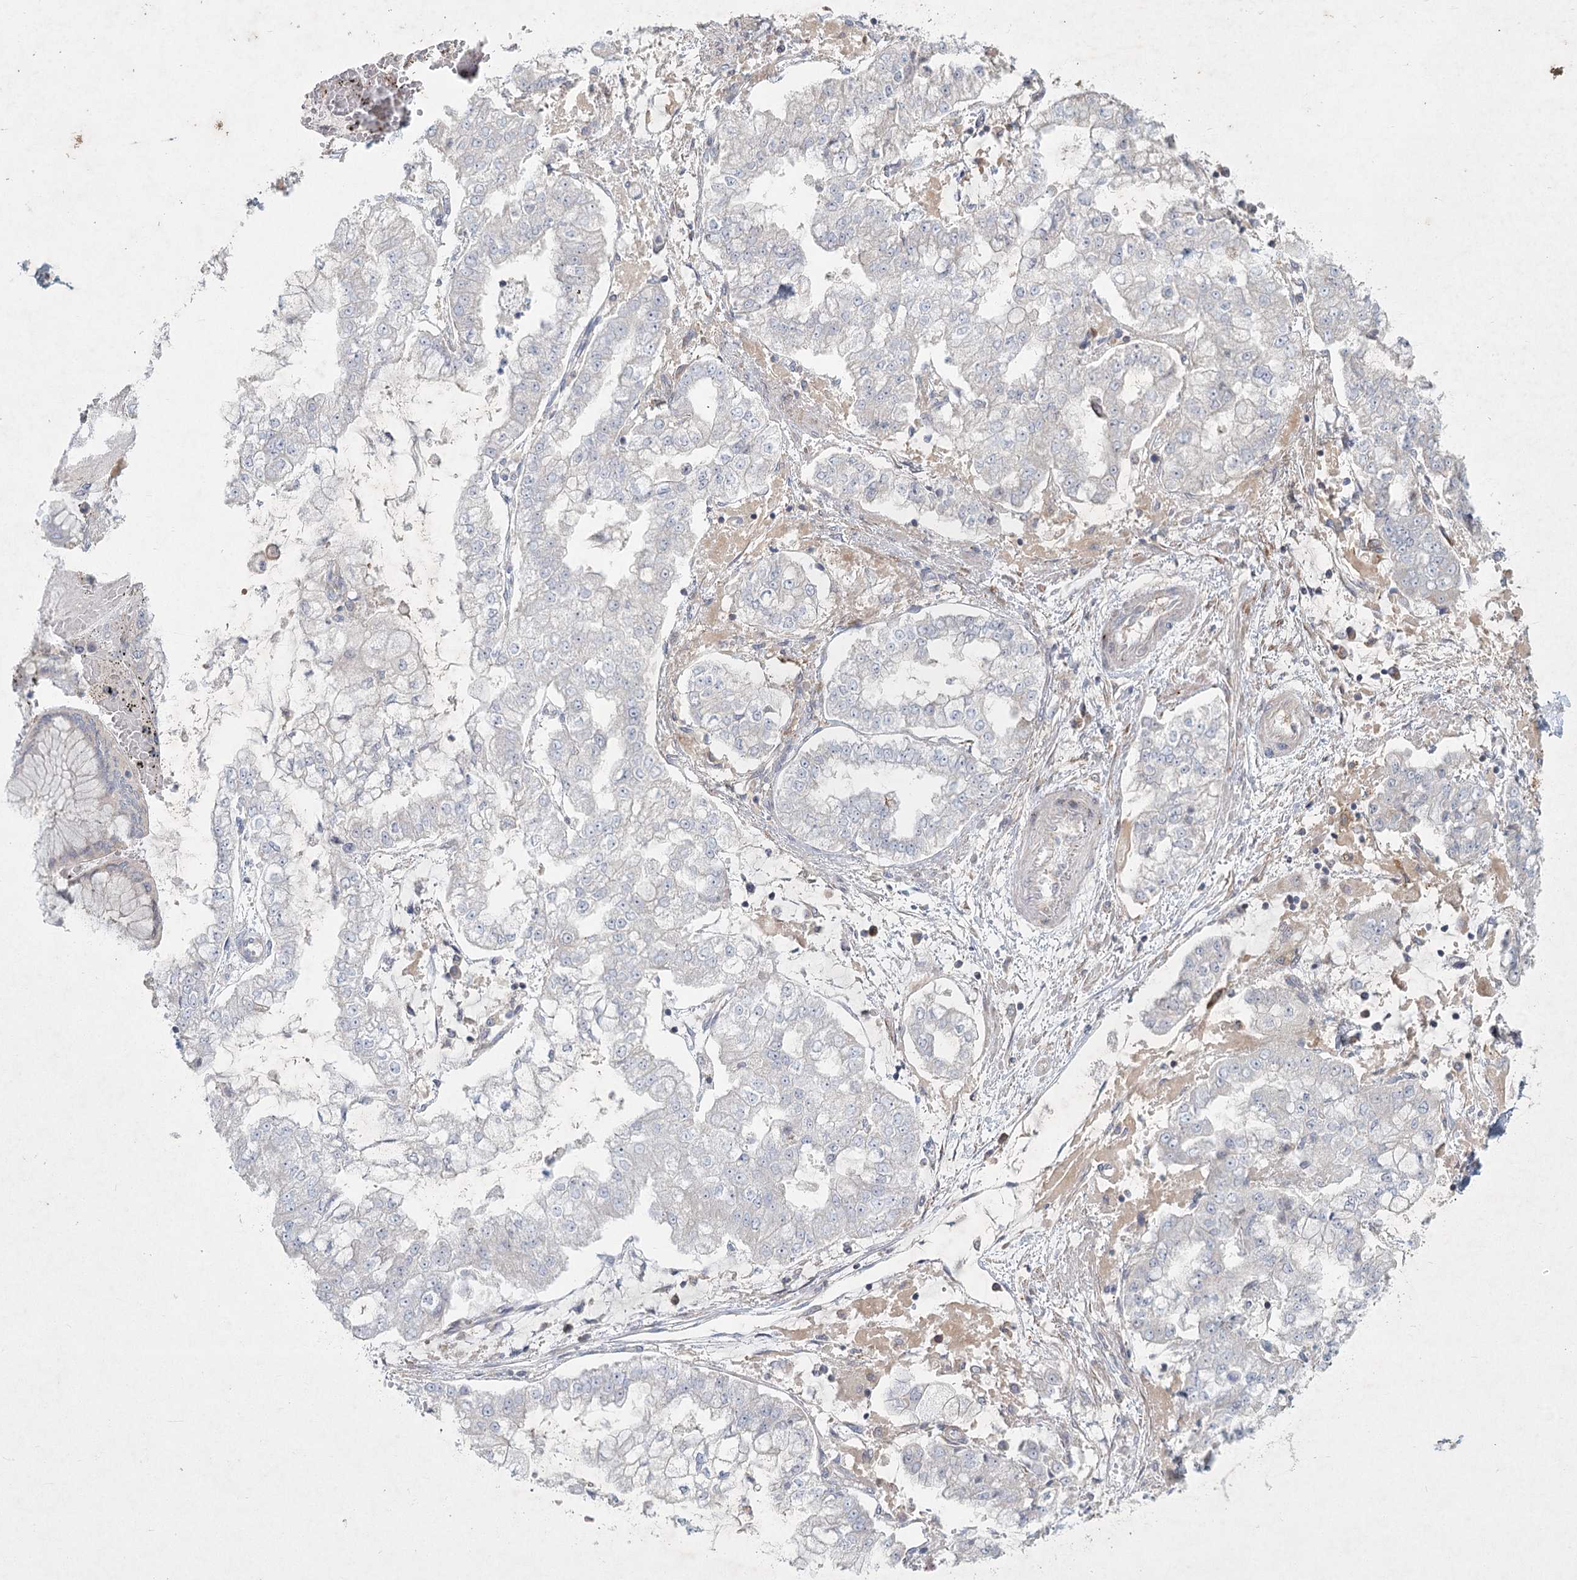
{"staining": {"intensity": "negative", "quantity": "none", "location": "none"}, "tissue": "stomach cancer", "cell_type": "Tumor cells", "image_type": "cancer", "snomed": [{"axis": "morphology", "description": "Adenocarcinoma, NOS"}, {"axis": "topography", "description": "Stomach"}], "caption": "The image reveals no significant positivity in tumor cells of stomach cancer. (Immunohistochemistry, brightfield microscopy, high magnification).", "gene": "FAM110C", "patient": {"sex": "male", "age": 76}}